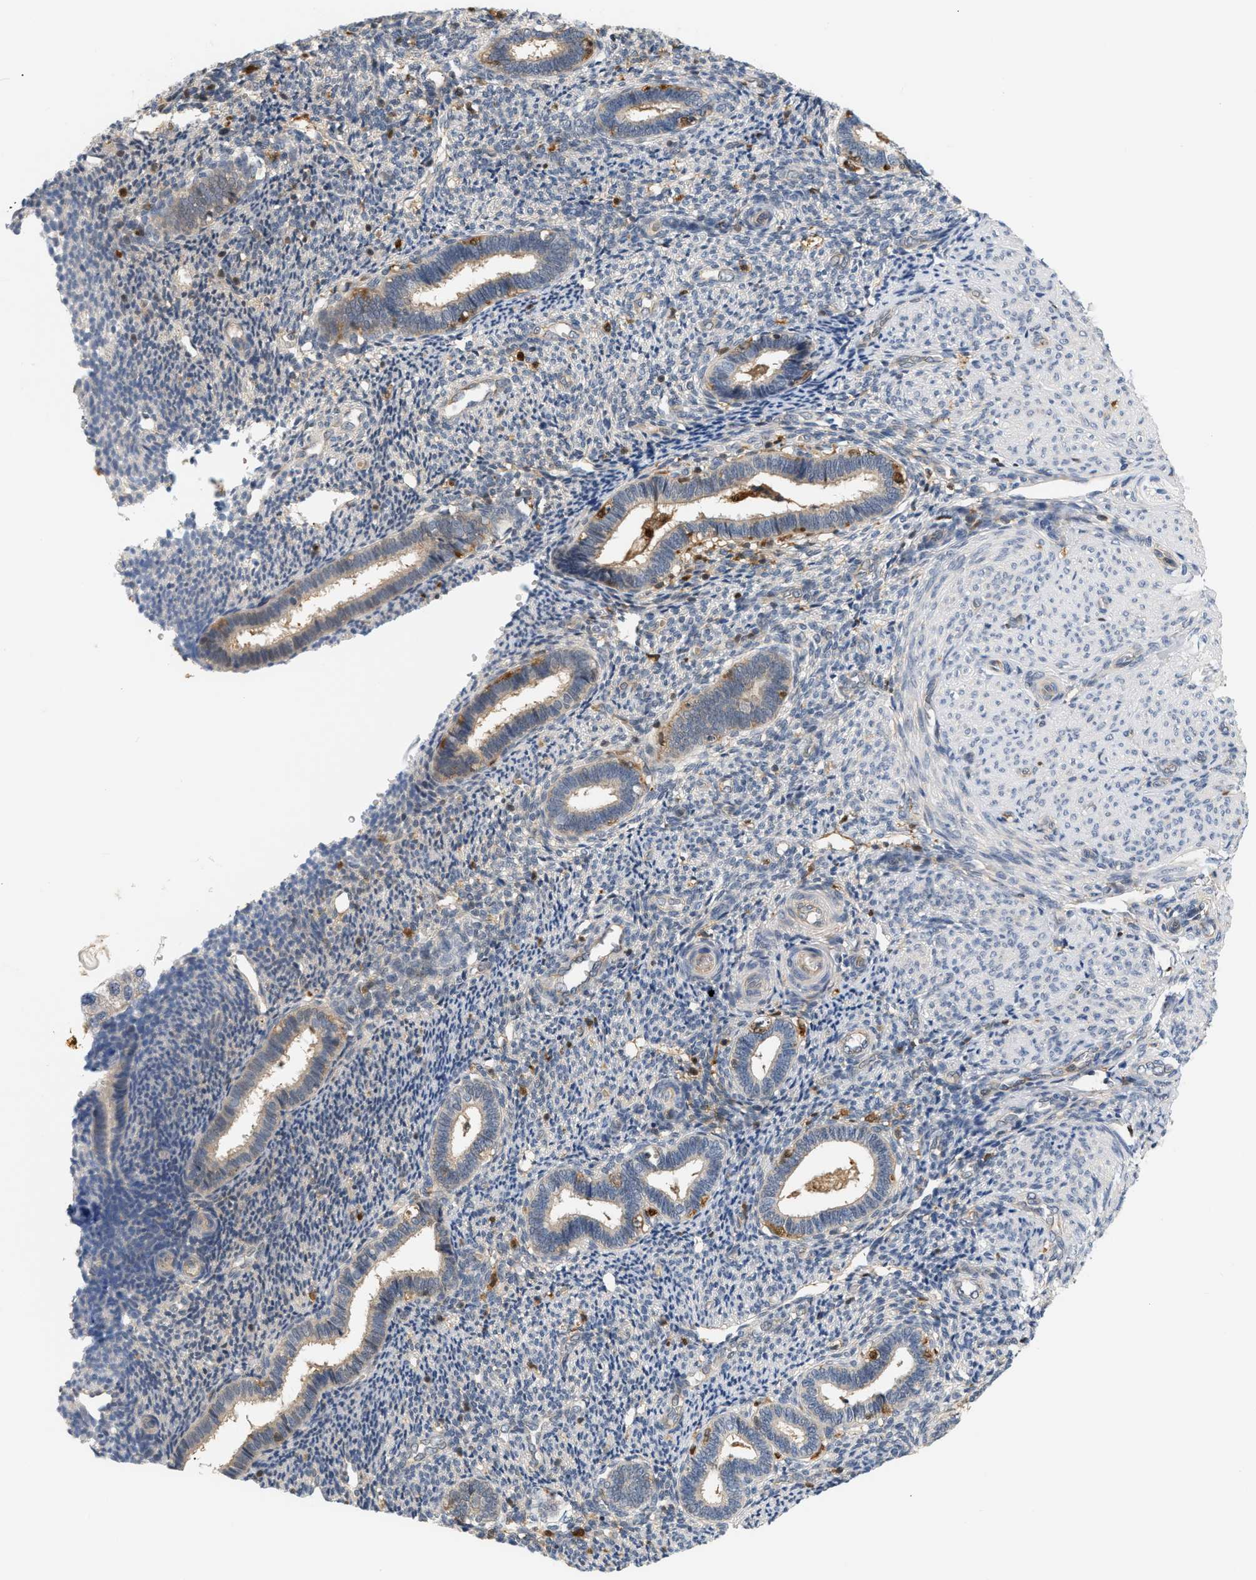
{"staining": {"intensity": "weak", "quantity": "<25%", "location": "cytoplasmic/membranous"}, "tissue": "endometrium", "cell_type": "Cells in endometrial stroma", "image_type": "normal", "snomed": [{"axis": "morphology", "description": "Normal tissue, NOS"}, {"axis": "topography", "description": "Endometrium"}], "caption": "Cells in endometrial stroma show no significant protein staining in benign endometrium.", "gene": "PYCARD", "patient": {"sex": "female", "age": 27}}